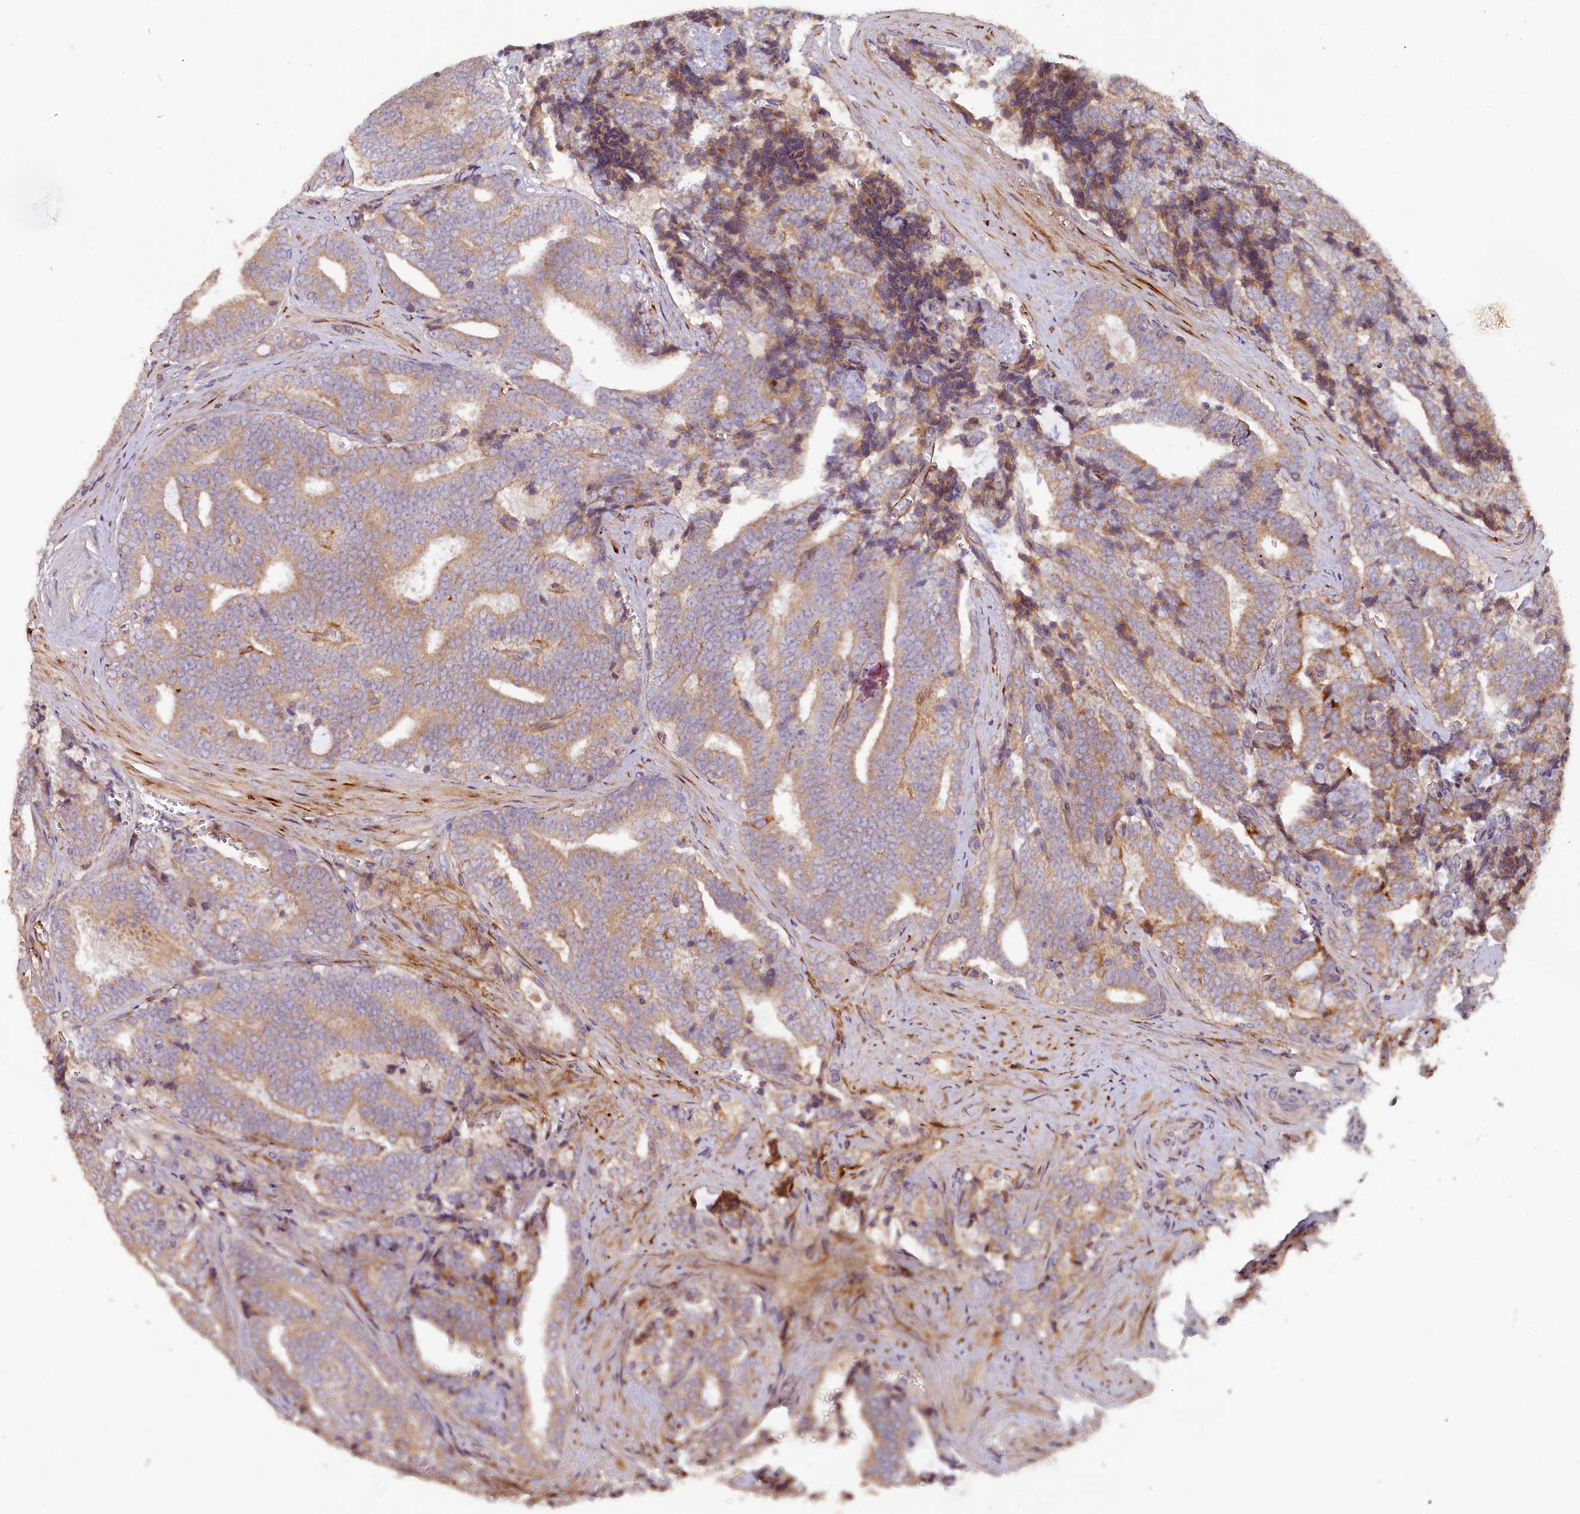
{"staining": {"intensity": "weak", "quantity": ">75%", "location": "cytoplasmic/membranous"}, "tissue": "prostate cancer", "cell_type": "Tumor cells", "image_type": "cancer", "snomed": [{"axis": "morphology", "description": "Adenocarcinoma, High grade"}, {"axis": "topography", "description": "Prostate and seminal vesicle, NOS"}], "caption": "Brown immunohistochemical staining in high-grade adenocarcinoma (prostate) displays weak cytoplasmic/membranous staining in about >75% of tumor cells.", "gene": "SSC5D", "patient": {"sex": "male", "age": 67}}